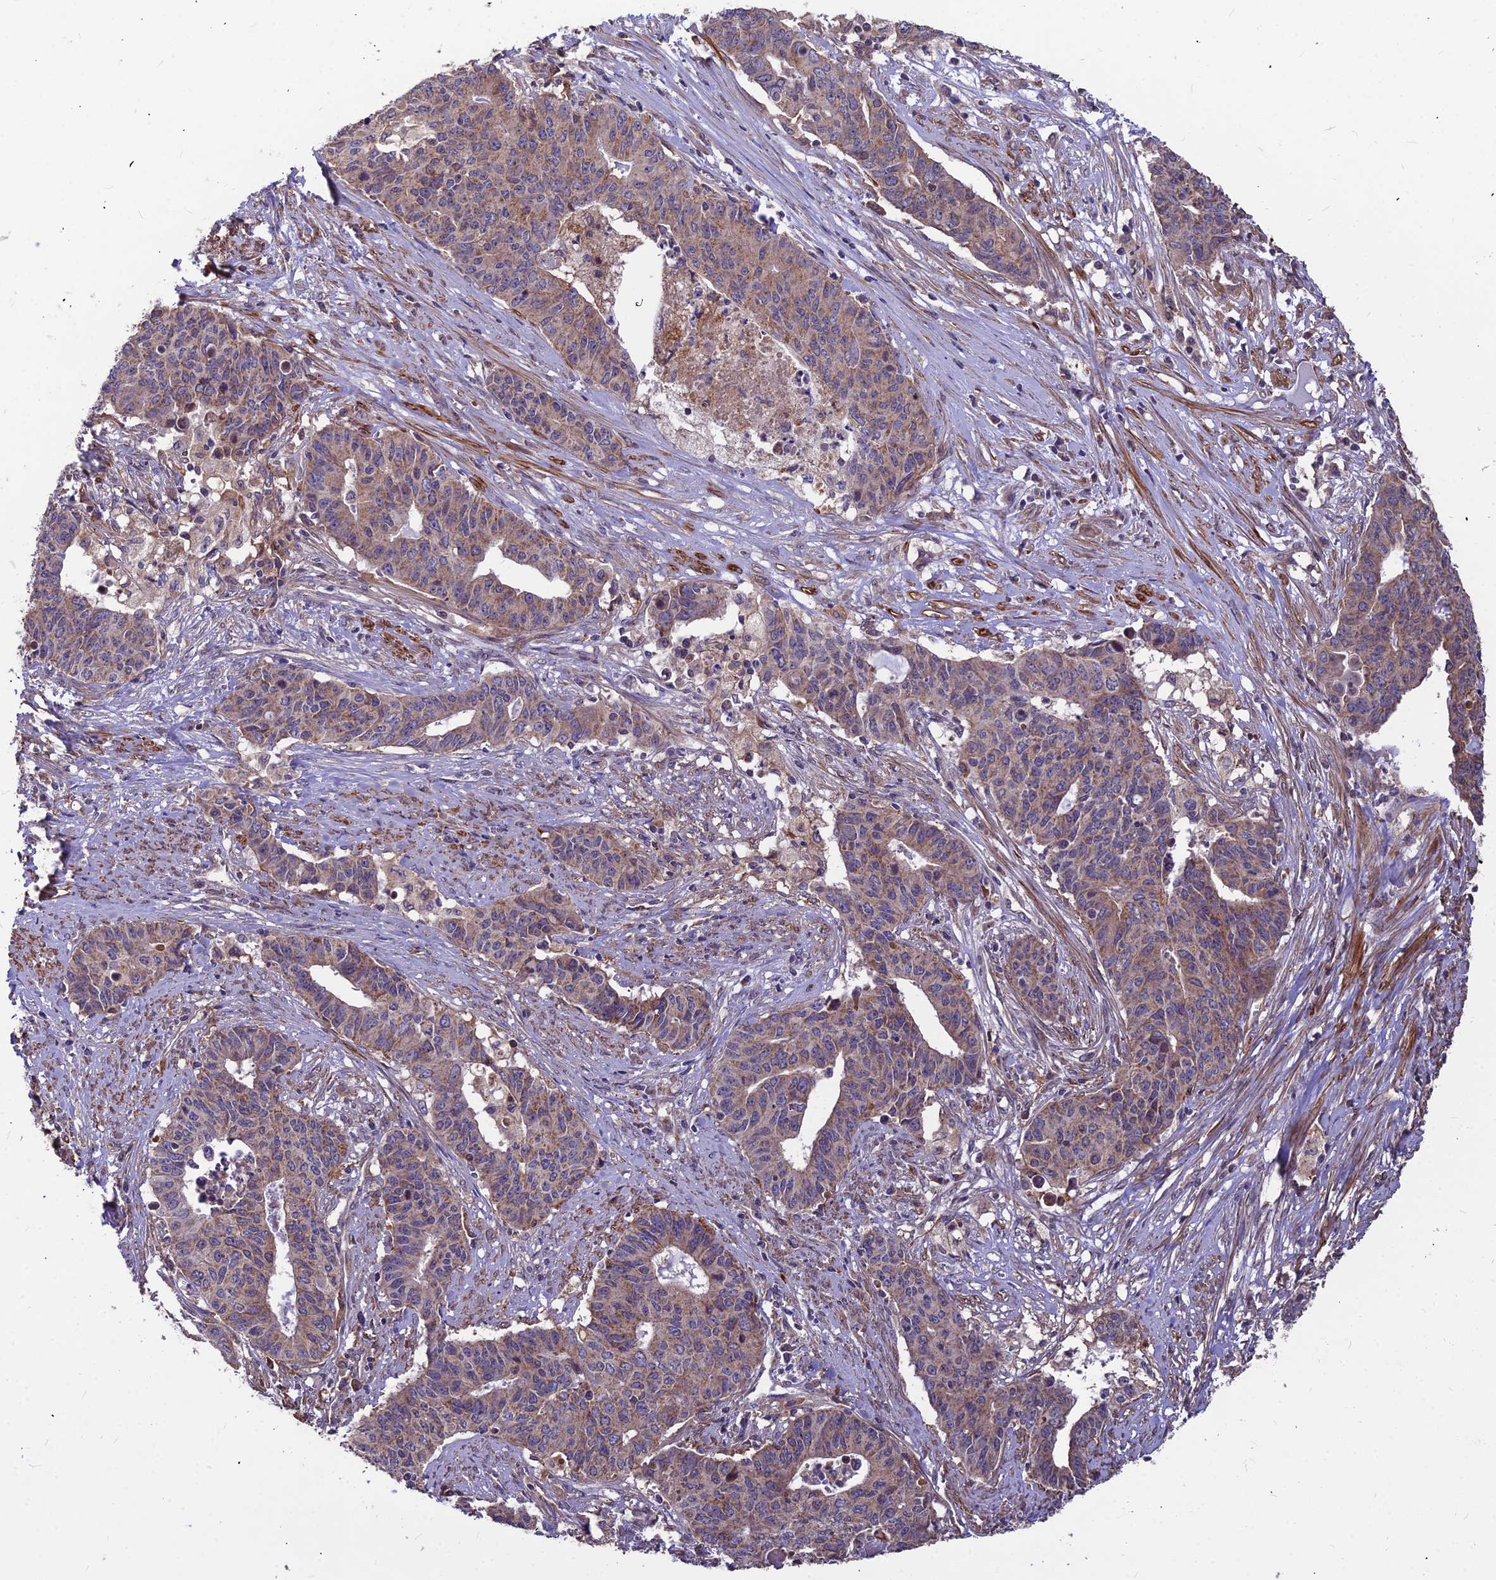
{"staining": {"intensity": "weak", "quantity": ">75%", "location": "cytoplasmic/membranous"}, "tissue": "endometrial cancer", "cell_type": "Tumor cells", "image_type": "cancer", "snomed": [{"axis": "morphology", "description": "Adenocarcinoma, NOS"}, {"axis": "topography", "description": "Endometrium"}], "caption": "Tumor cells exhibit low levels of weak cytoplasmic/membranous expression in about >75% of cells in adenocarcinoma (endometrial).", "gene": "LEKR1", "patient": {"sex": "female", "age": 59}}